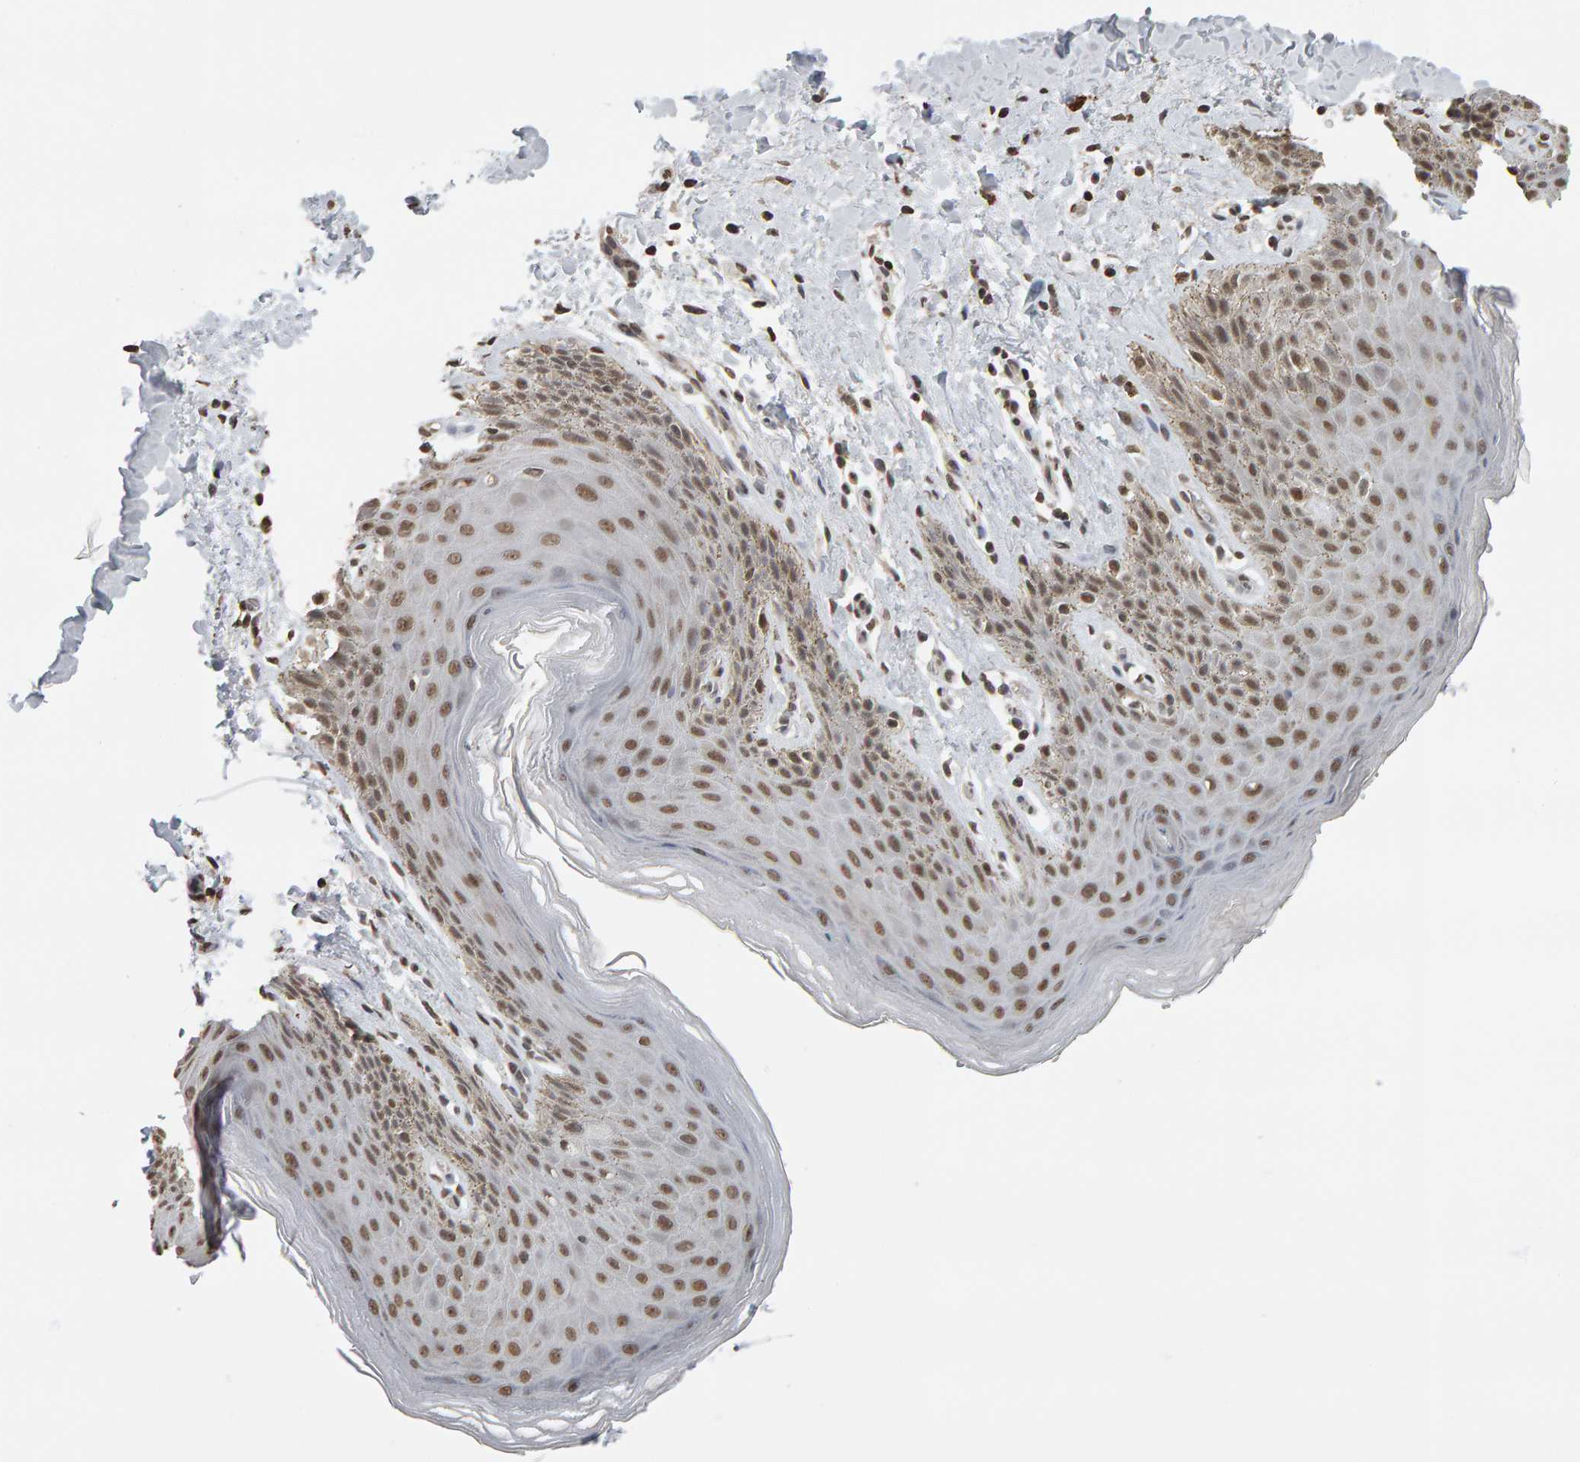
{"staining": {"intensity": "moderate", "quantity": ">75%", "location": "nuclear"}, "tissue": "skin", "cell_type": "Epidermal cells", "image_type": "normal", "snomed": [{"axis": "morphology", "description": "Normal tissue, NOS"}, {"axis": "topography", "description": "Anal"}, {"axis": "topography", "description": "Peripheral nerve tissue"}], "caption": "Immunohistochemical staining of unremarkable human skin reveals medium levels of moderate nuclear staining in approximately >75% of epidermal cells.", "gene": "AFF4", "patient": {"sex": "male", "age": 44}}